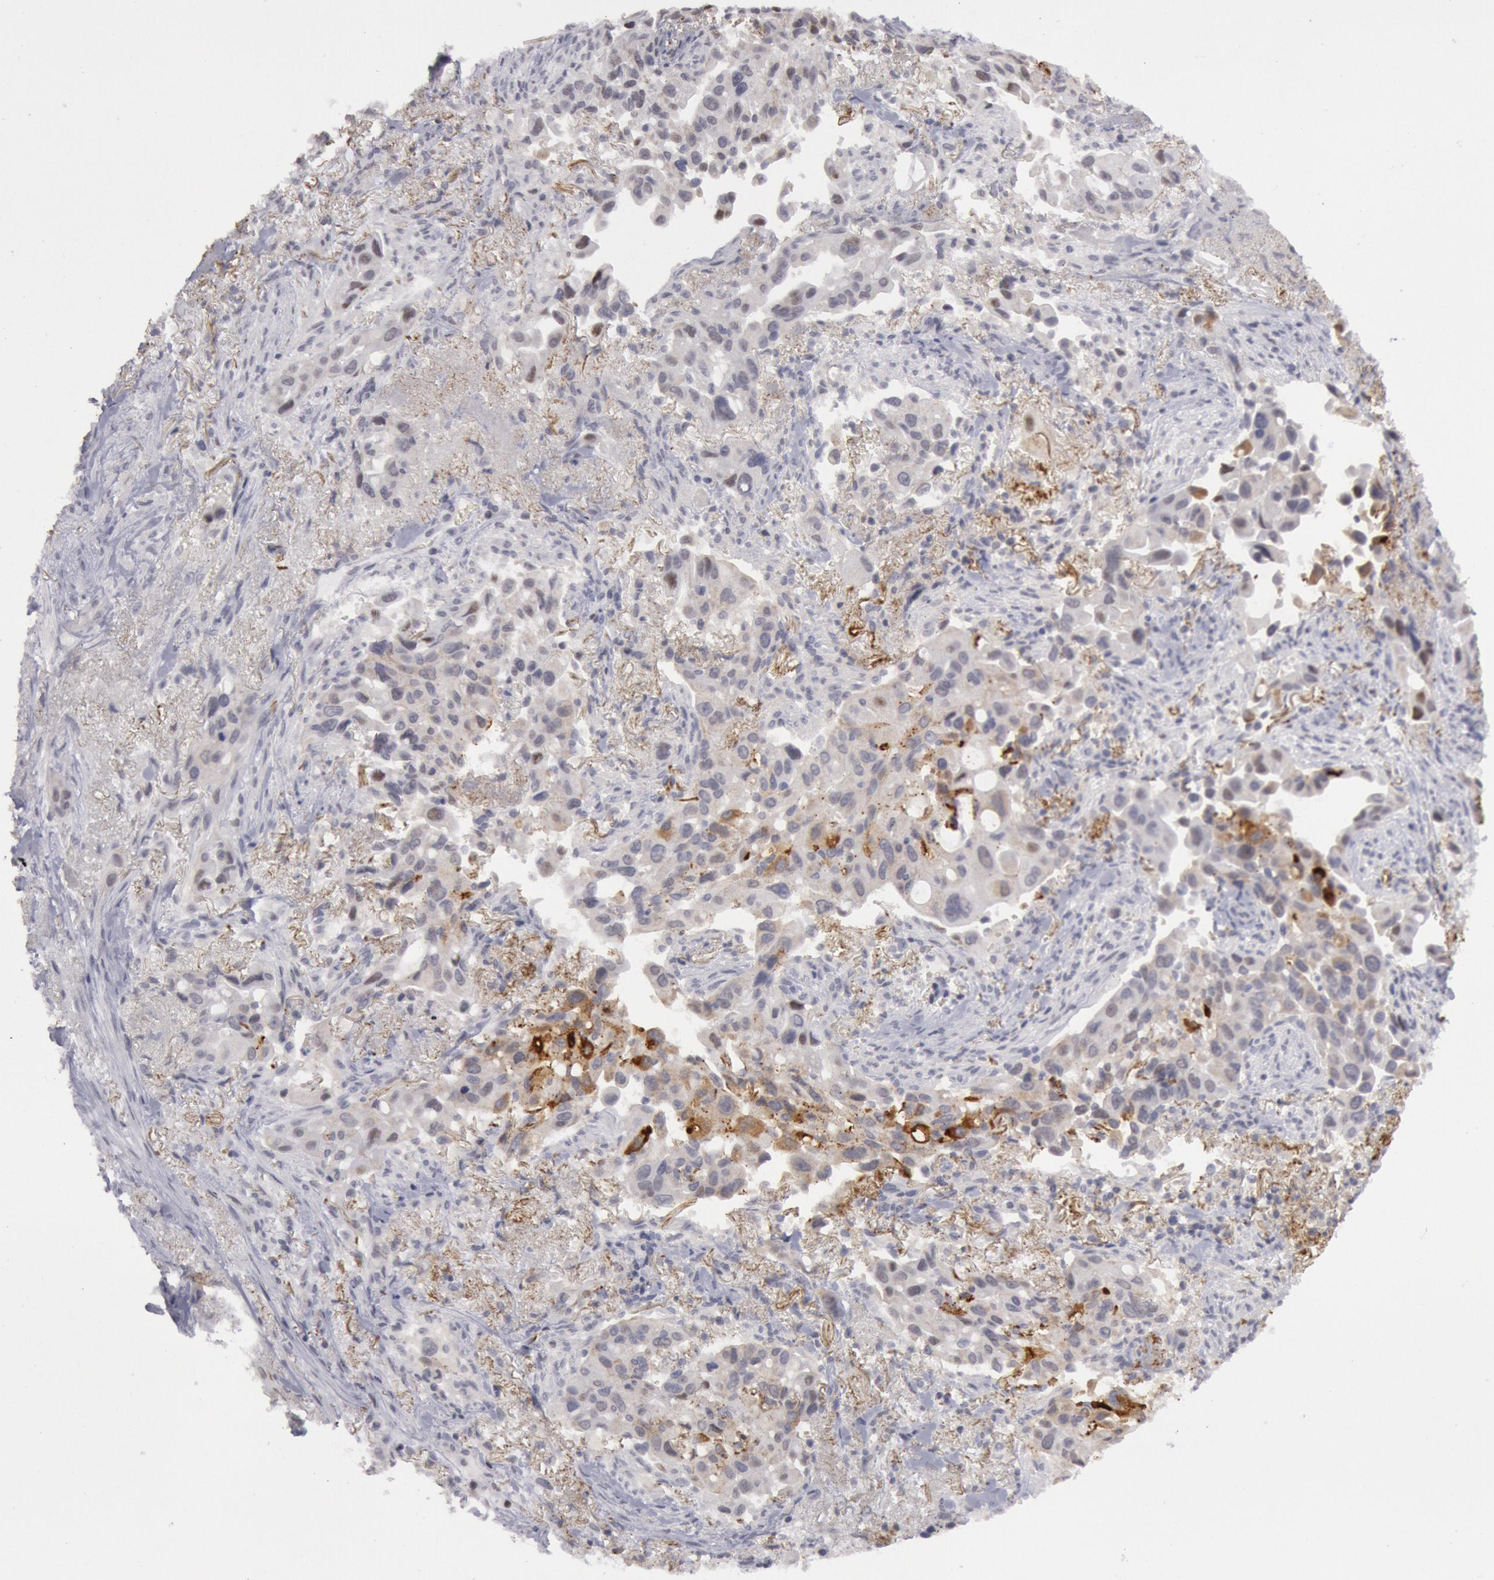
{"staining": {"intensity": "weak", "quantity": "<25%", "location": "cytoplasmic/membranous"}, "tissue": "lung cancer", "cell_type": "Tumor cells", "image_type": "cancer", "snomed": [{"axis": "morphology", "description": "Adenocarcinoma, NOS"}, {"axis": "topography", "description": "Lung"}], "caption": "Tumor cells show no significant positivity in adenocarcinoma (lung). The staining was performed using DAB to visualize the protein expression in brown, while the nuclei were stained in blue with hematoxylin (Magnification: 20x).", "gene": "JOSD1", "patient": {"sex": "male", "age": 68}}